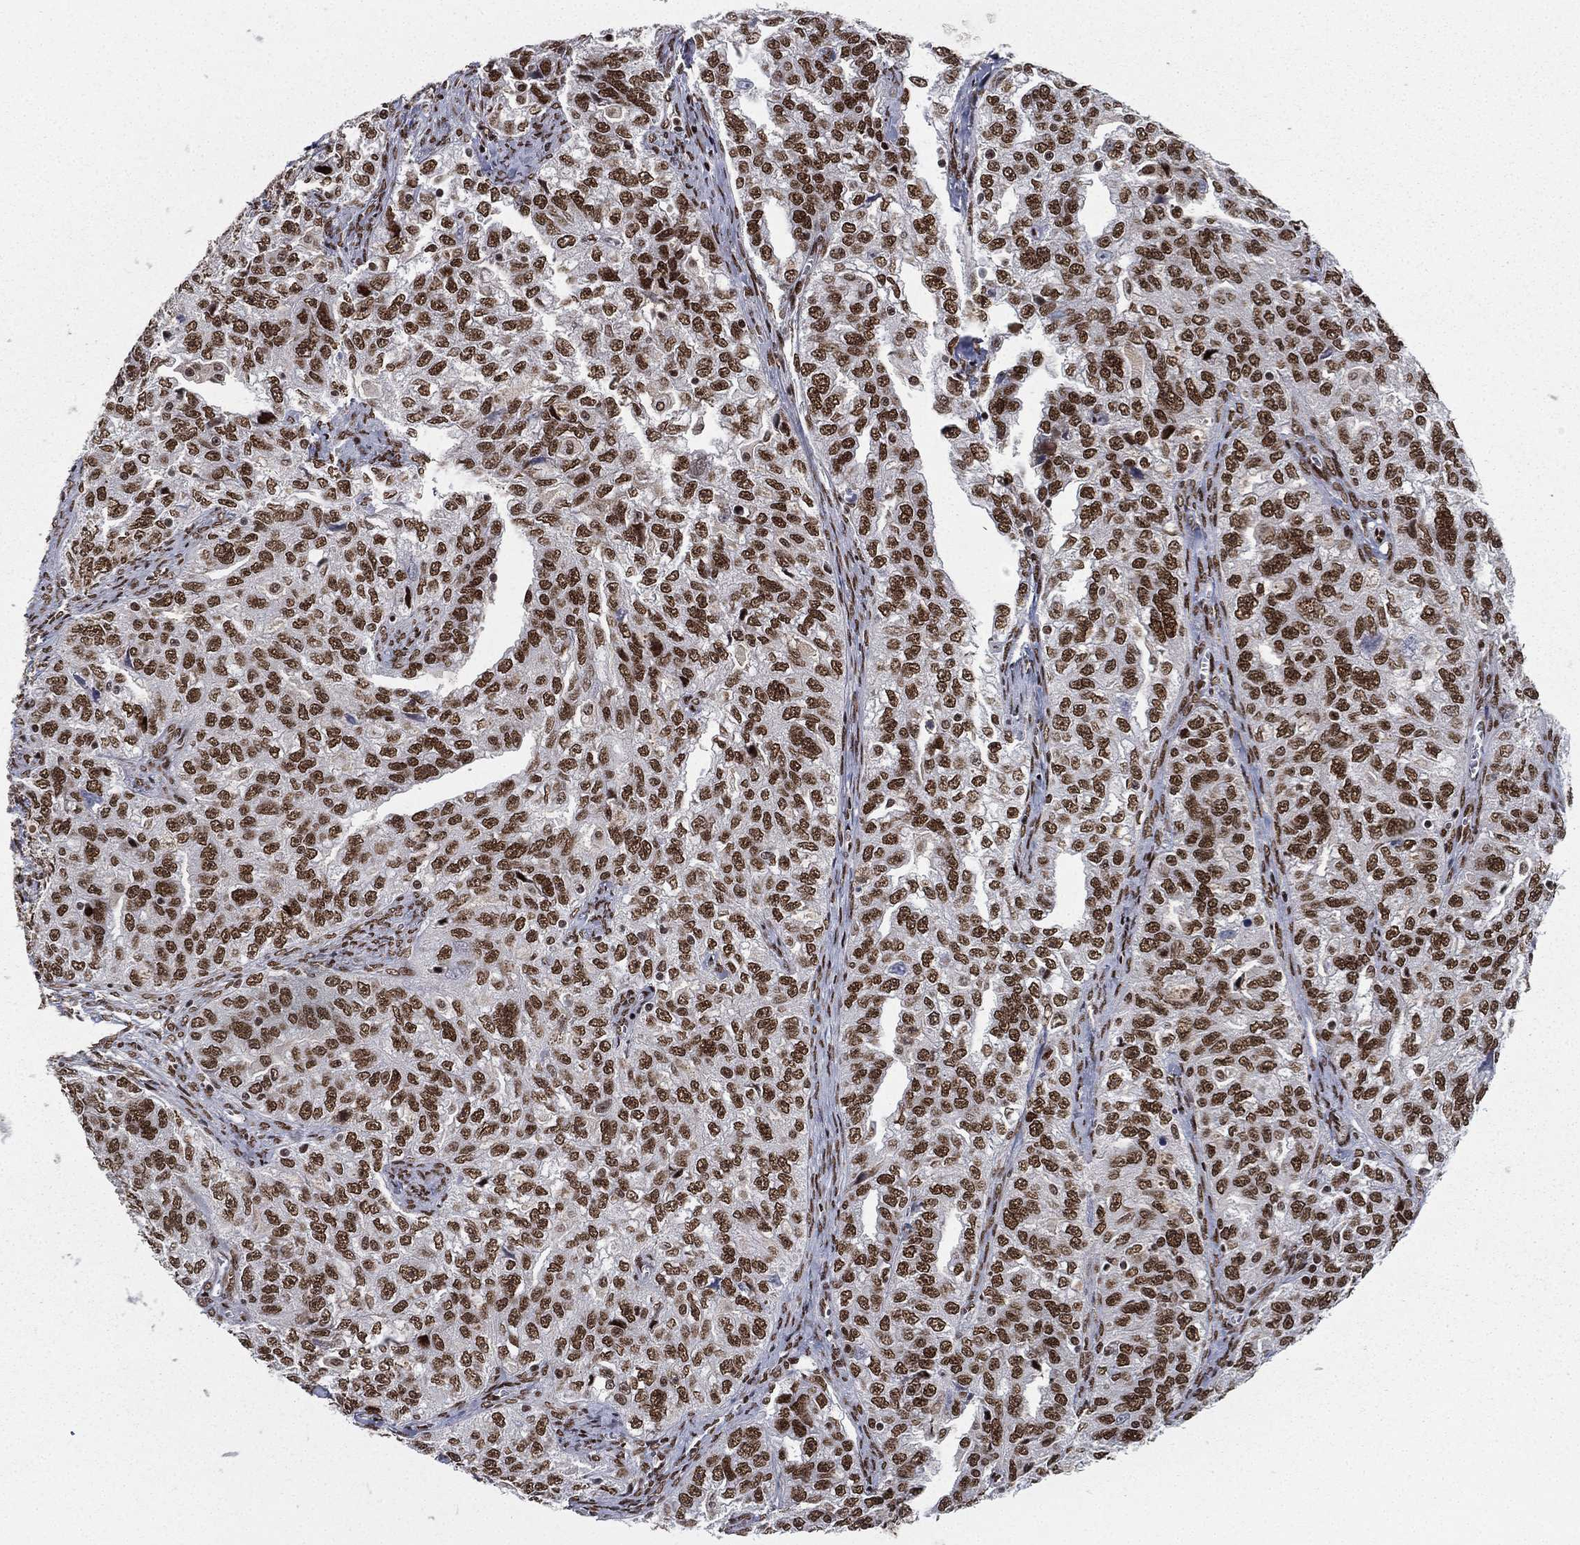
{"staining": {"intensity": "strong", "quantity": ">75%", "location": "nuclear"}, "tissue": "ovarian cancer", "cell_type": "Tumor cells", "image_type": "cancer", "snomed": [{"axis": "morphology", "description": "Cystadenocarcinoma, serous, NOS"}, {"axis": "topography", "description": "Ovary"}], "caption": "About >75% of tumor cells in ovarian cancer exhibit strong nuclear protein staining as visualized by brown immunohistochemical staining.", "gene": "RTF1", "patient": {"sex": "female", "age": 51}}